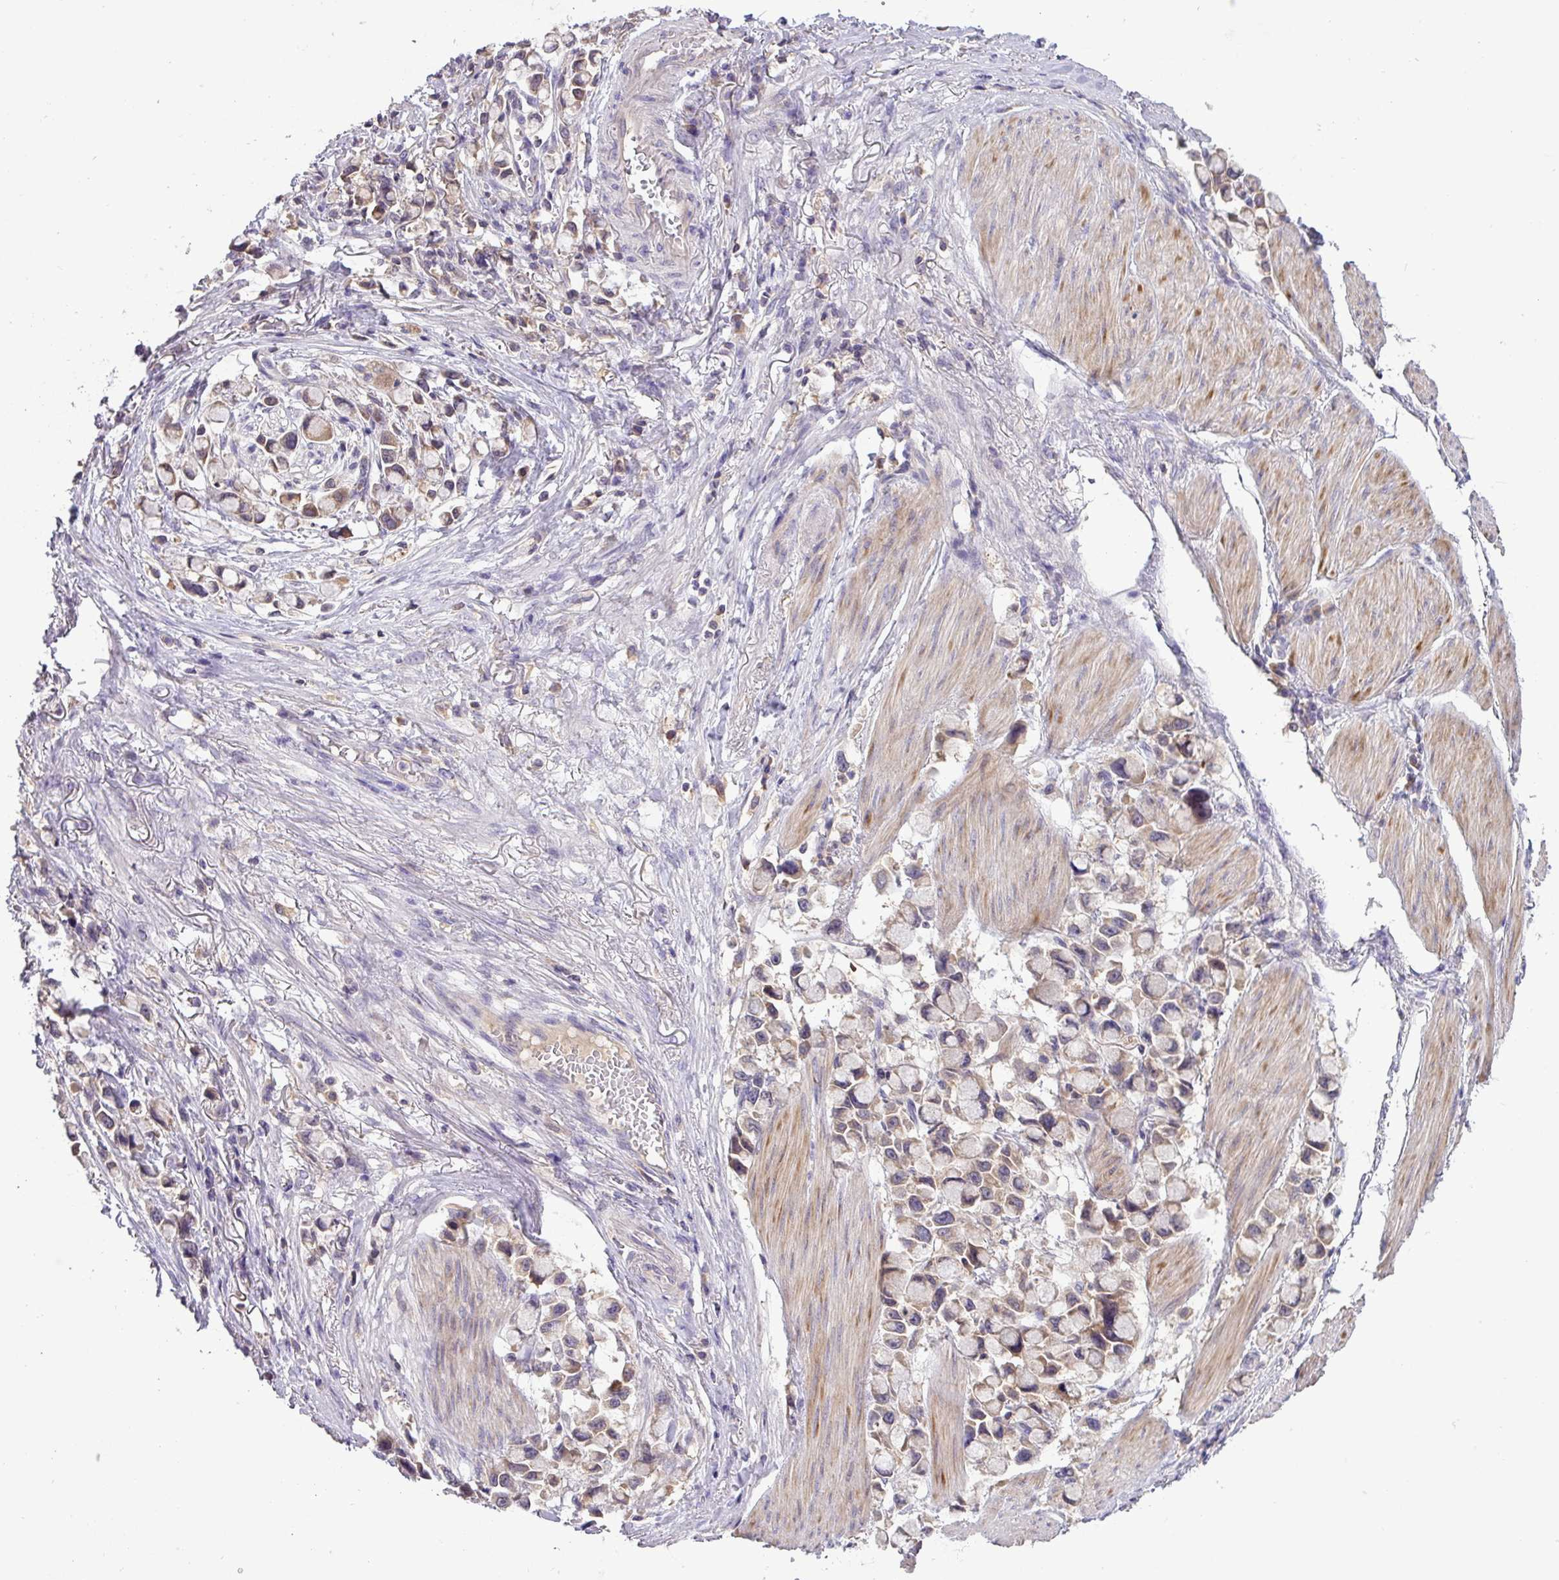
{"staining": {"intensity": "weak", "quantity": ">75%", "location": "cytoplasmic/membranous"}, "tissue": "stomach cancer", "cell_type": "Tumor cells", "image_type": "cancer", "snomed": [{"axis": "morphology", "description": "Adenocarcinoma, NOS"}, {"axis": "topography", "description": "Stomach"}], "caption": "Immunohistochemistry histopathology image of stomach adenocarcinoma stained for a protein (brown), which shows low levels of weak cytoplasmic/membranous expression in about >75% of tumor cells.", "gene": "TMEM62", "patient": {"sex": "female", "age": 81}}